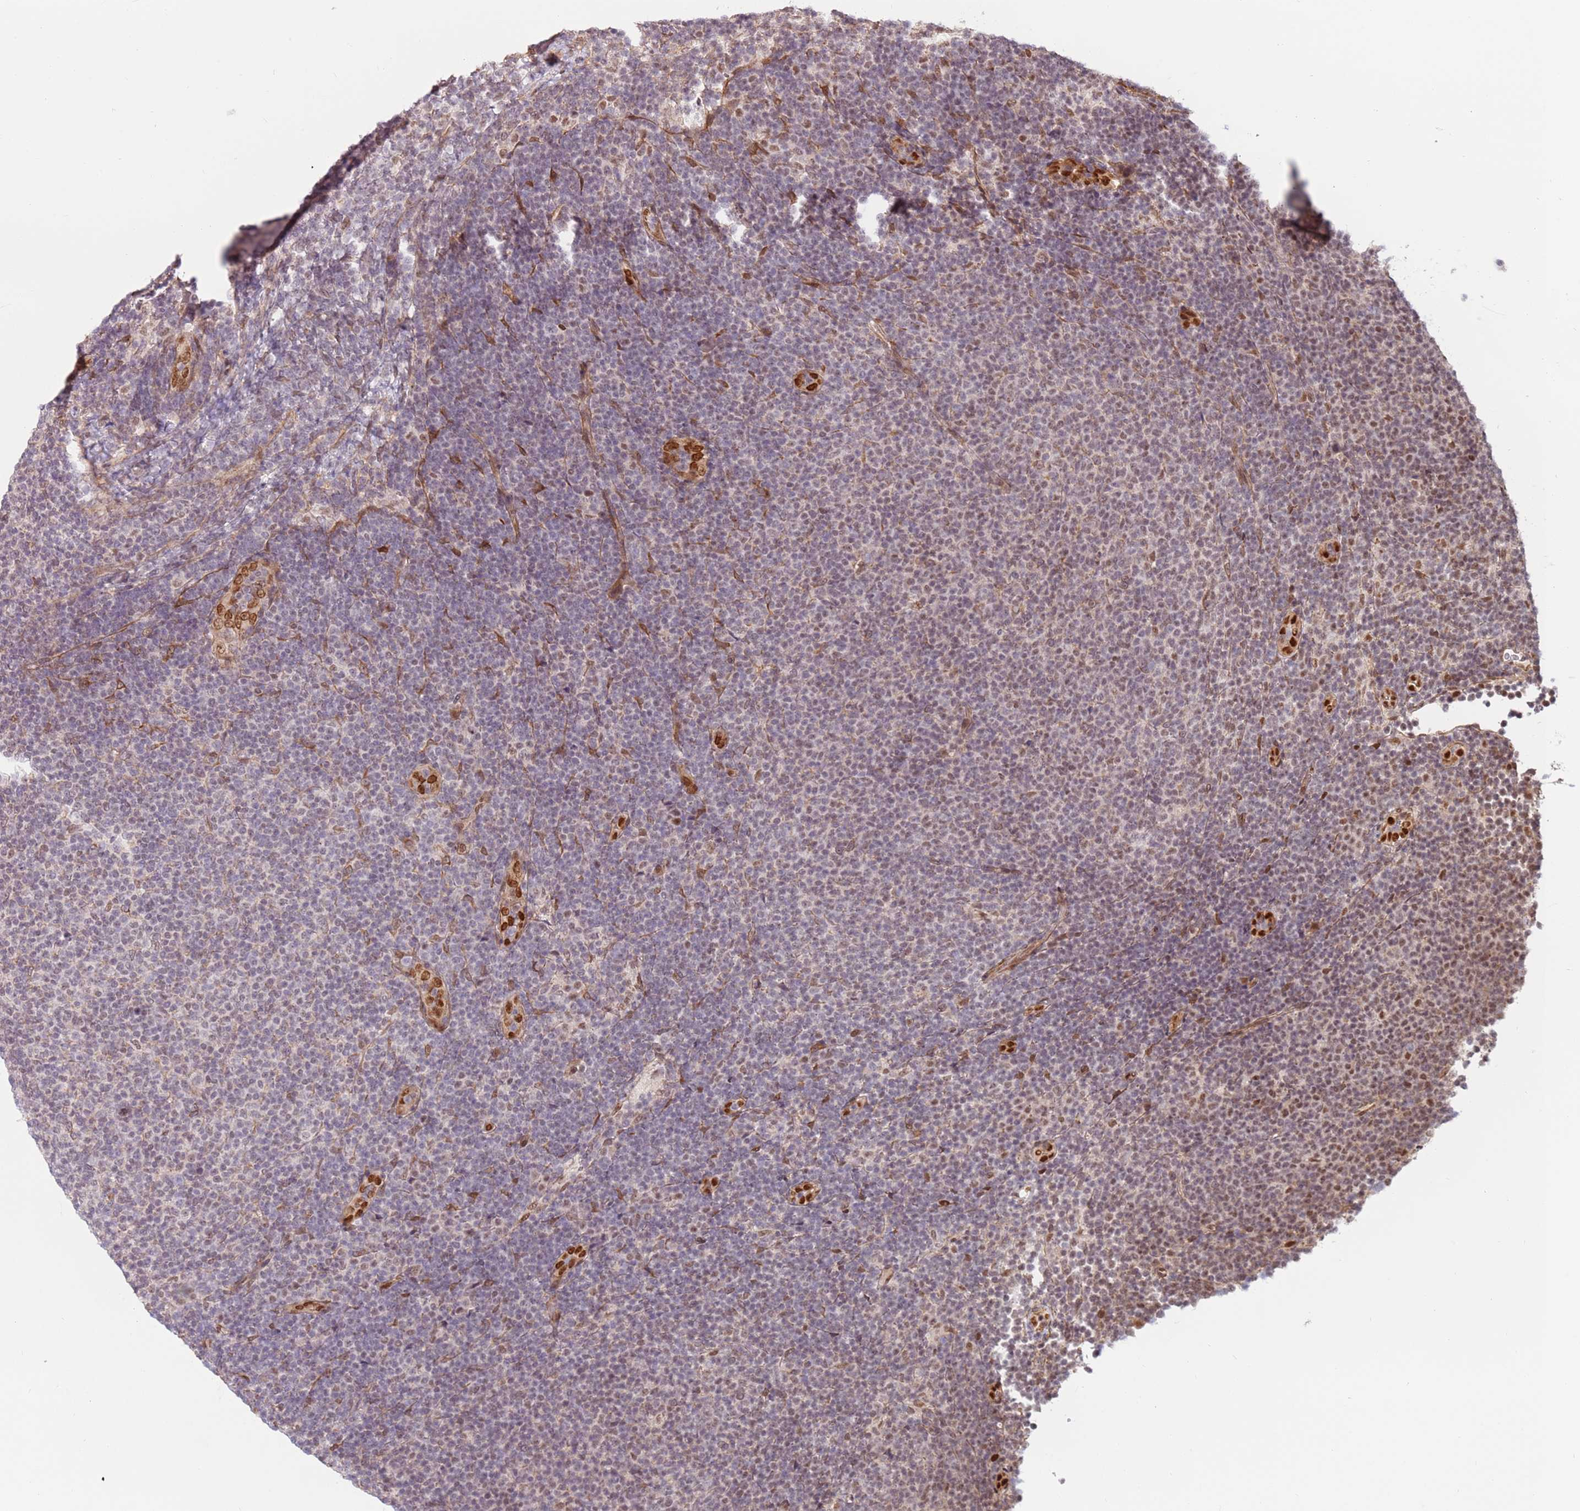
{"staining": {"intensity": "weak", "quantity": "<25%", "location": "nuclear"}, "tissue": "lymphoma", "cell_type": "Tumor cells", "image_type": "cancer", "snomed": [{"axis": "morphology", "description": "Malignant lymphoma, non-Hodgkin's type, Low grade"}, {"axis": "topography", "description": "Lymph node"}], "caption": "There is no significant staining in tumor cells of malignant lymphoma, non-Hodgkin's type (low-grade).", "gene": "DCAF4", "patient": {"sex": "male", "age": 66}}